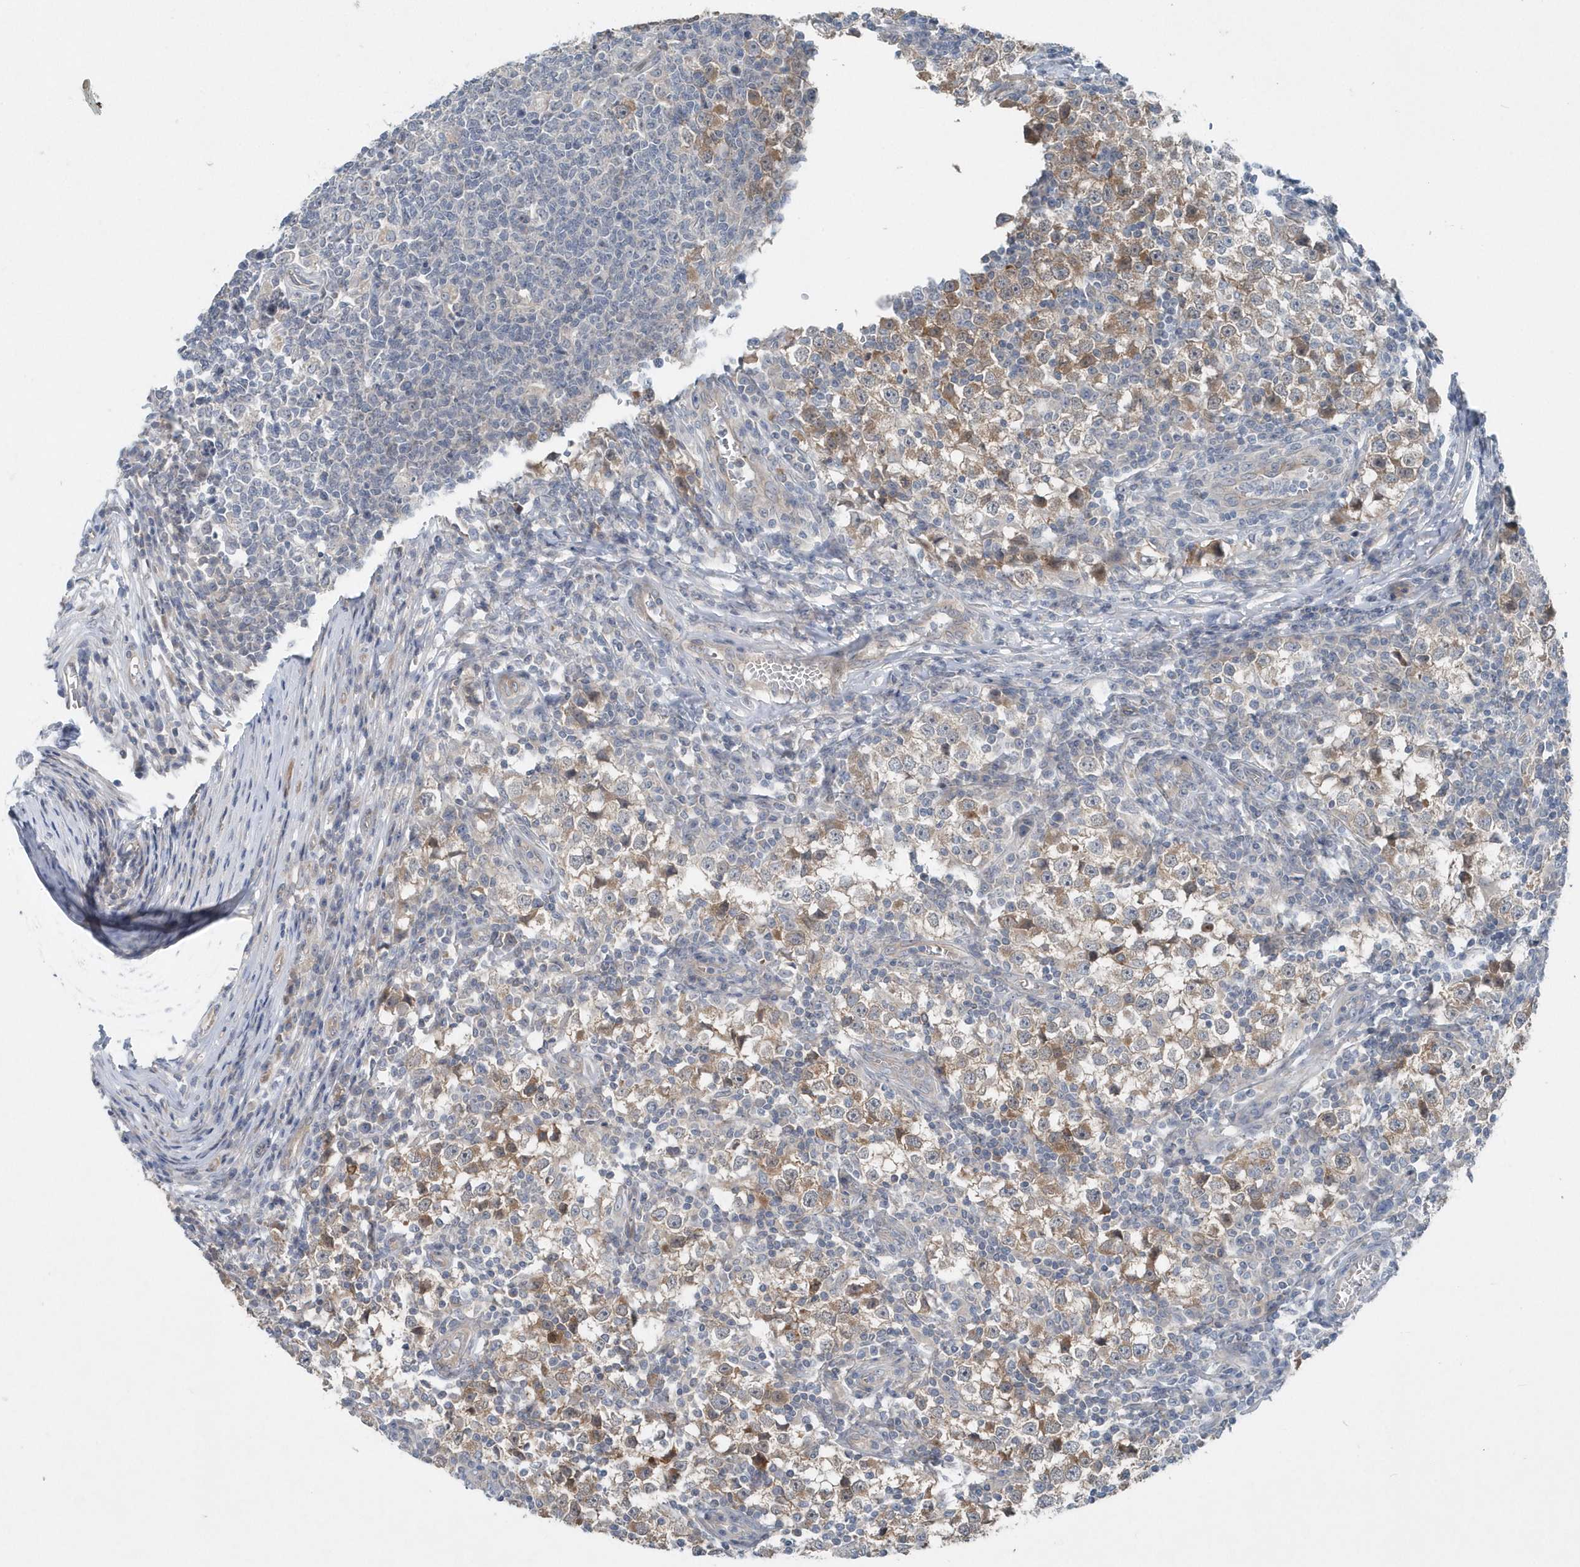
{"staining": {"intensity": "moderate", "quantity": ">75%", "location": "cytoplasmic/membranous"}, "tissue": "testis cancer", "cell_type": "Tumor cells", "image_type": "cancer", "snomed": [{"axis": "morphology", "description": "Seminoma, NOS"}, {"axis": "topography", "description": "Testis"}], "caption": "Brown immunohistochemical staining in testis seminoma shows moderate cytoplasmic/membranous positivity in approximately >75% of tumor cells.", "gene": "MCC", "patient": {"sex": "male", "age": 65}}